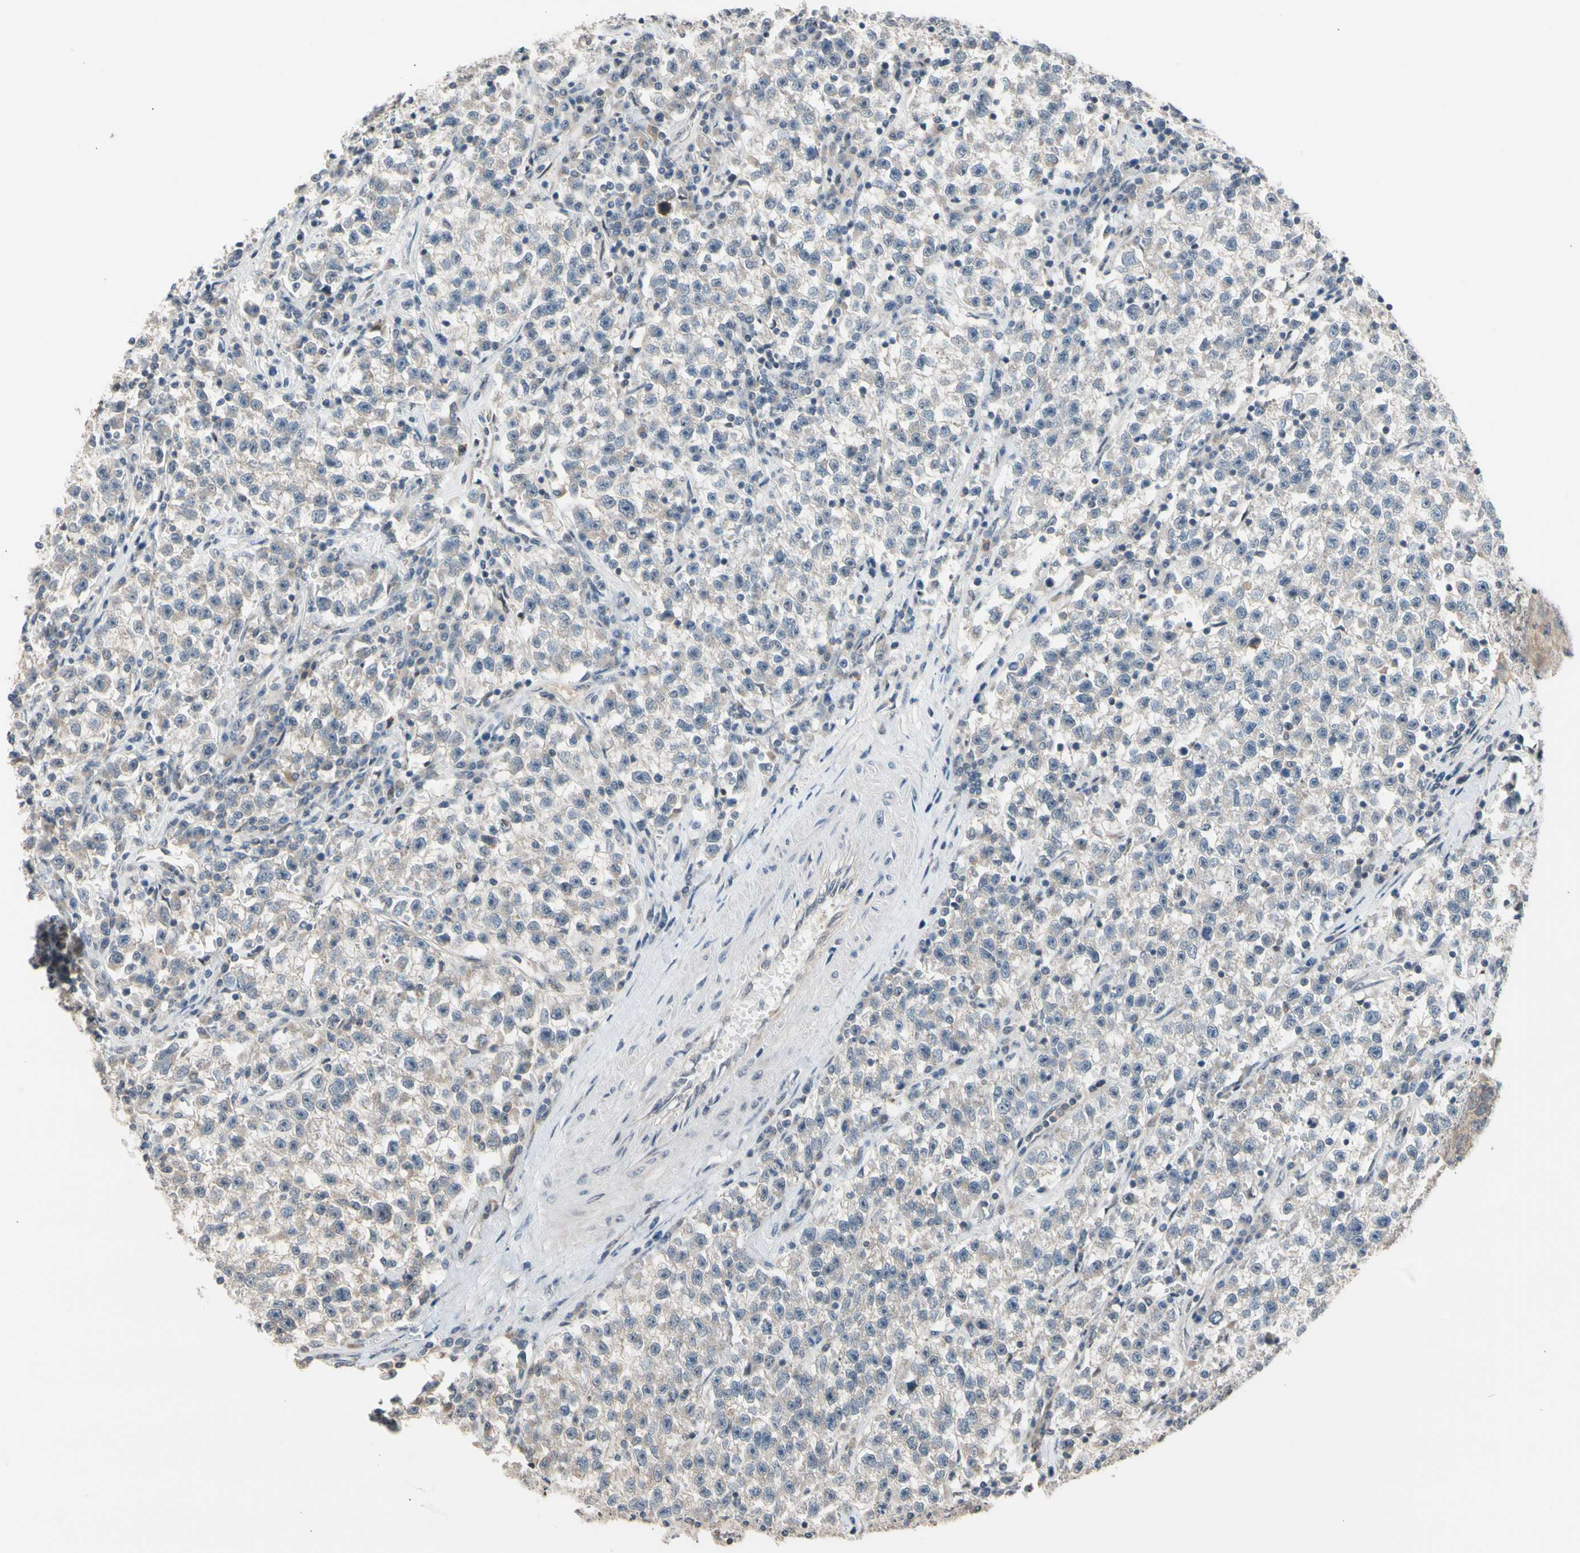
{"staining": {"intensity": "weak", "quantity": ">75%", "location": "cytoplasmic/membranous"}, "tissue": "testis cancer", "cell_type": "Tumor cells", "image_type": "cancer", "snomed": [{"axis": "morphology", "description": "Seminoma, NOS"}, {"axis": "topography", "description": "Testis"}], "caption": "Immunohistochemical staining of testis cancer (seminoma) displays low levels of weak cytoplasmic/membranous protein expression in approximately >75% of tumor cells. Using DAB (brown) and hematoxylin (blue) stains, captured at high magnification using brightfield microscopy.", "gene": "NGEF", "patient": {"sex": "male", "age": 22}}